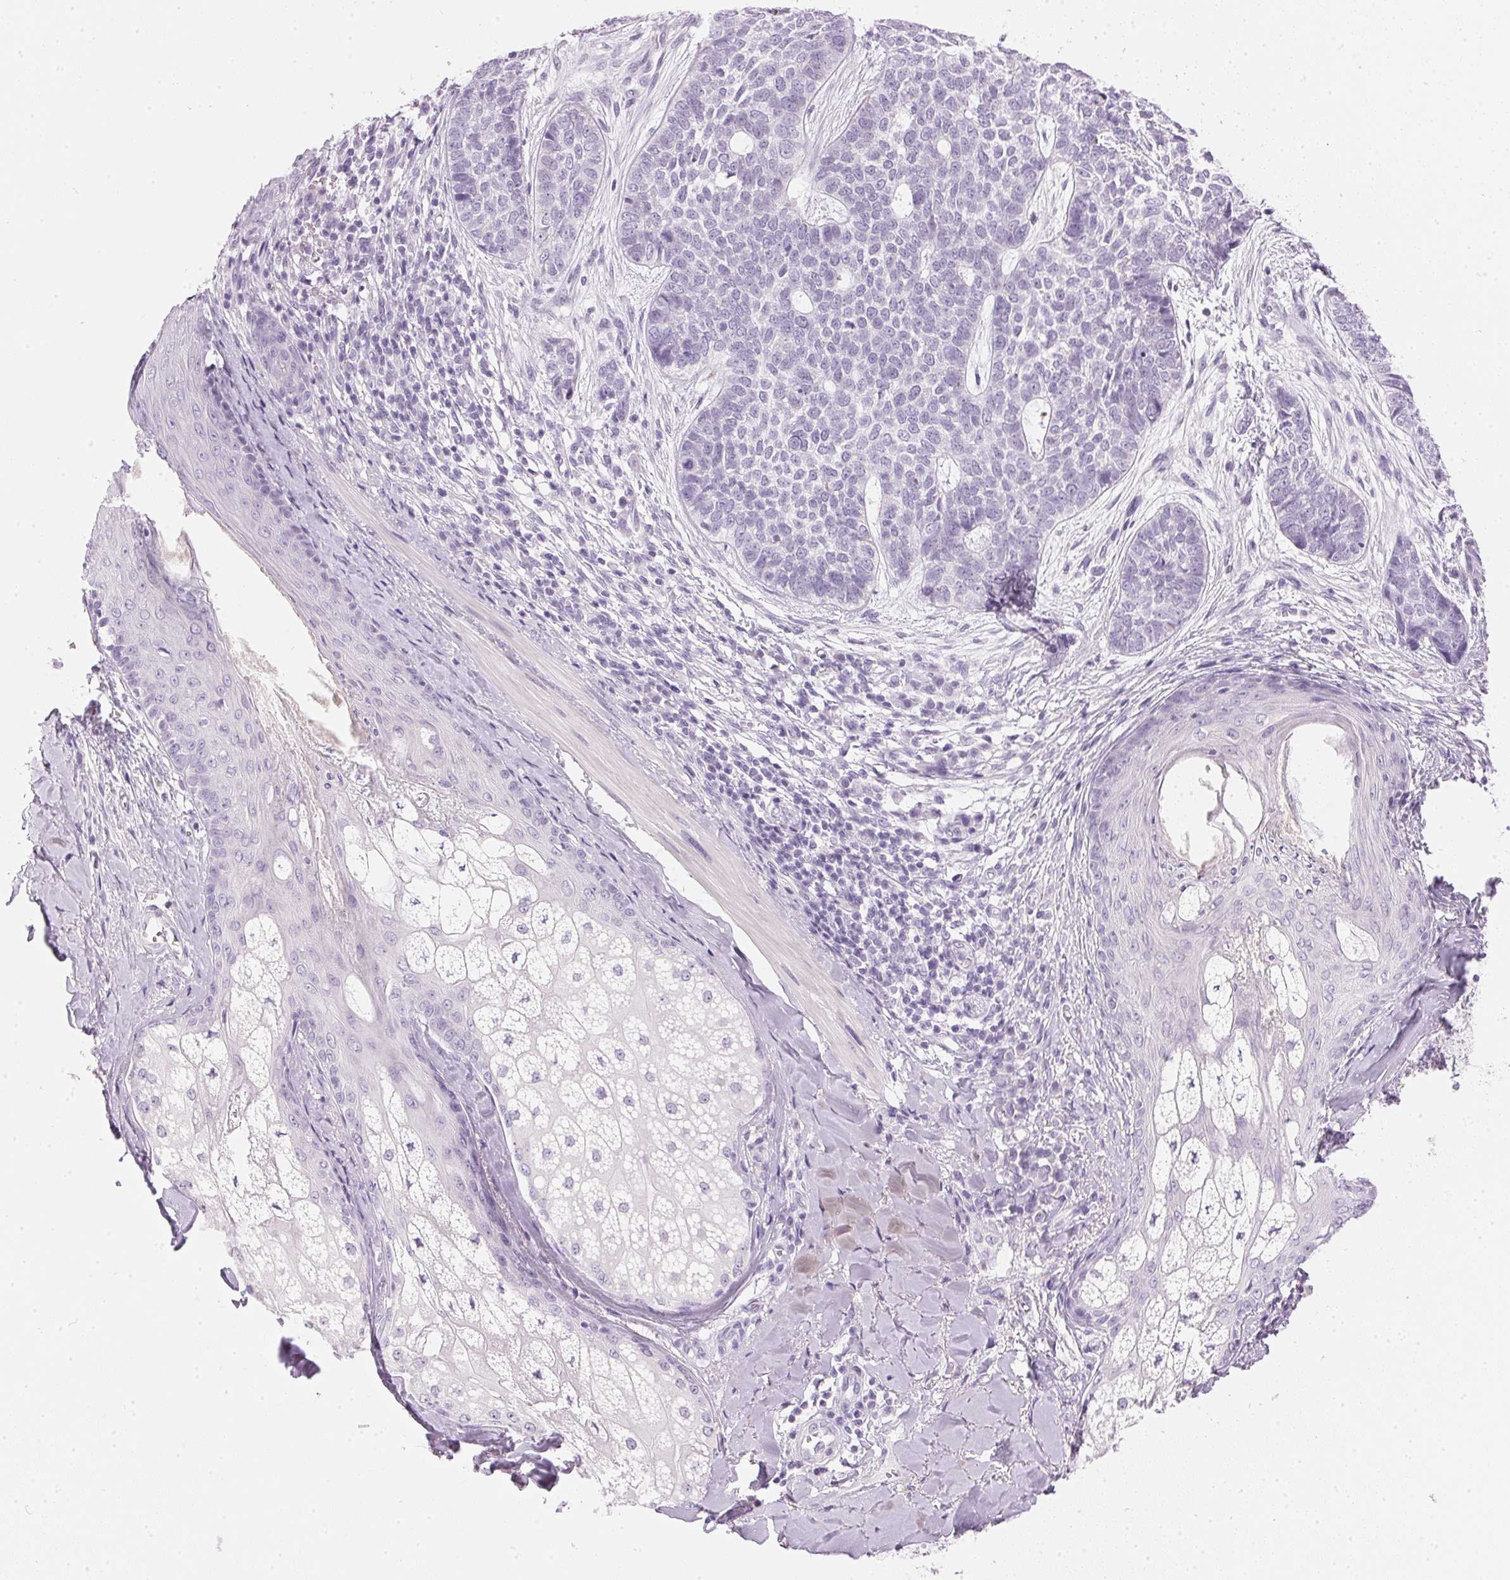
{"staining": {"intensity": "negative", "quantity": "none", "location": "none"}, "tissue": "skin cancer", "cell_type": "Tumor cells", "image_type": "cancer", "snomed": [{"axis": "morphology", "description": "Basal cell carcinoma"}, {"axis": "topography", "description": "Skin"}], "caption": "The histopathology image demonstrates no staining of tumor cells in skin cancer.", "gene": "IGFBP1", "patient": {"sex": "female", "age": 69}}